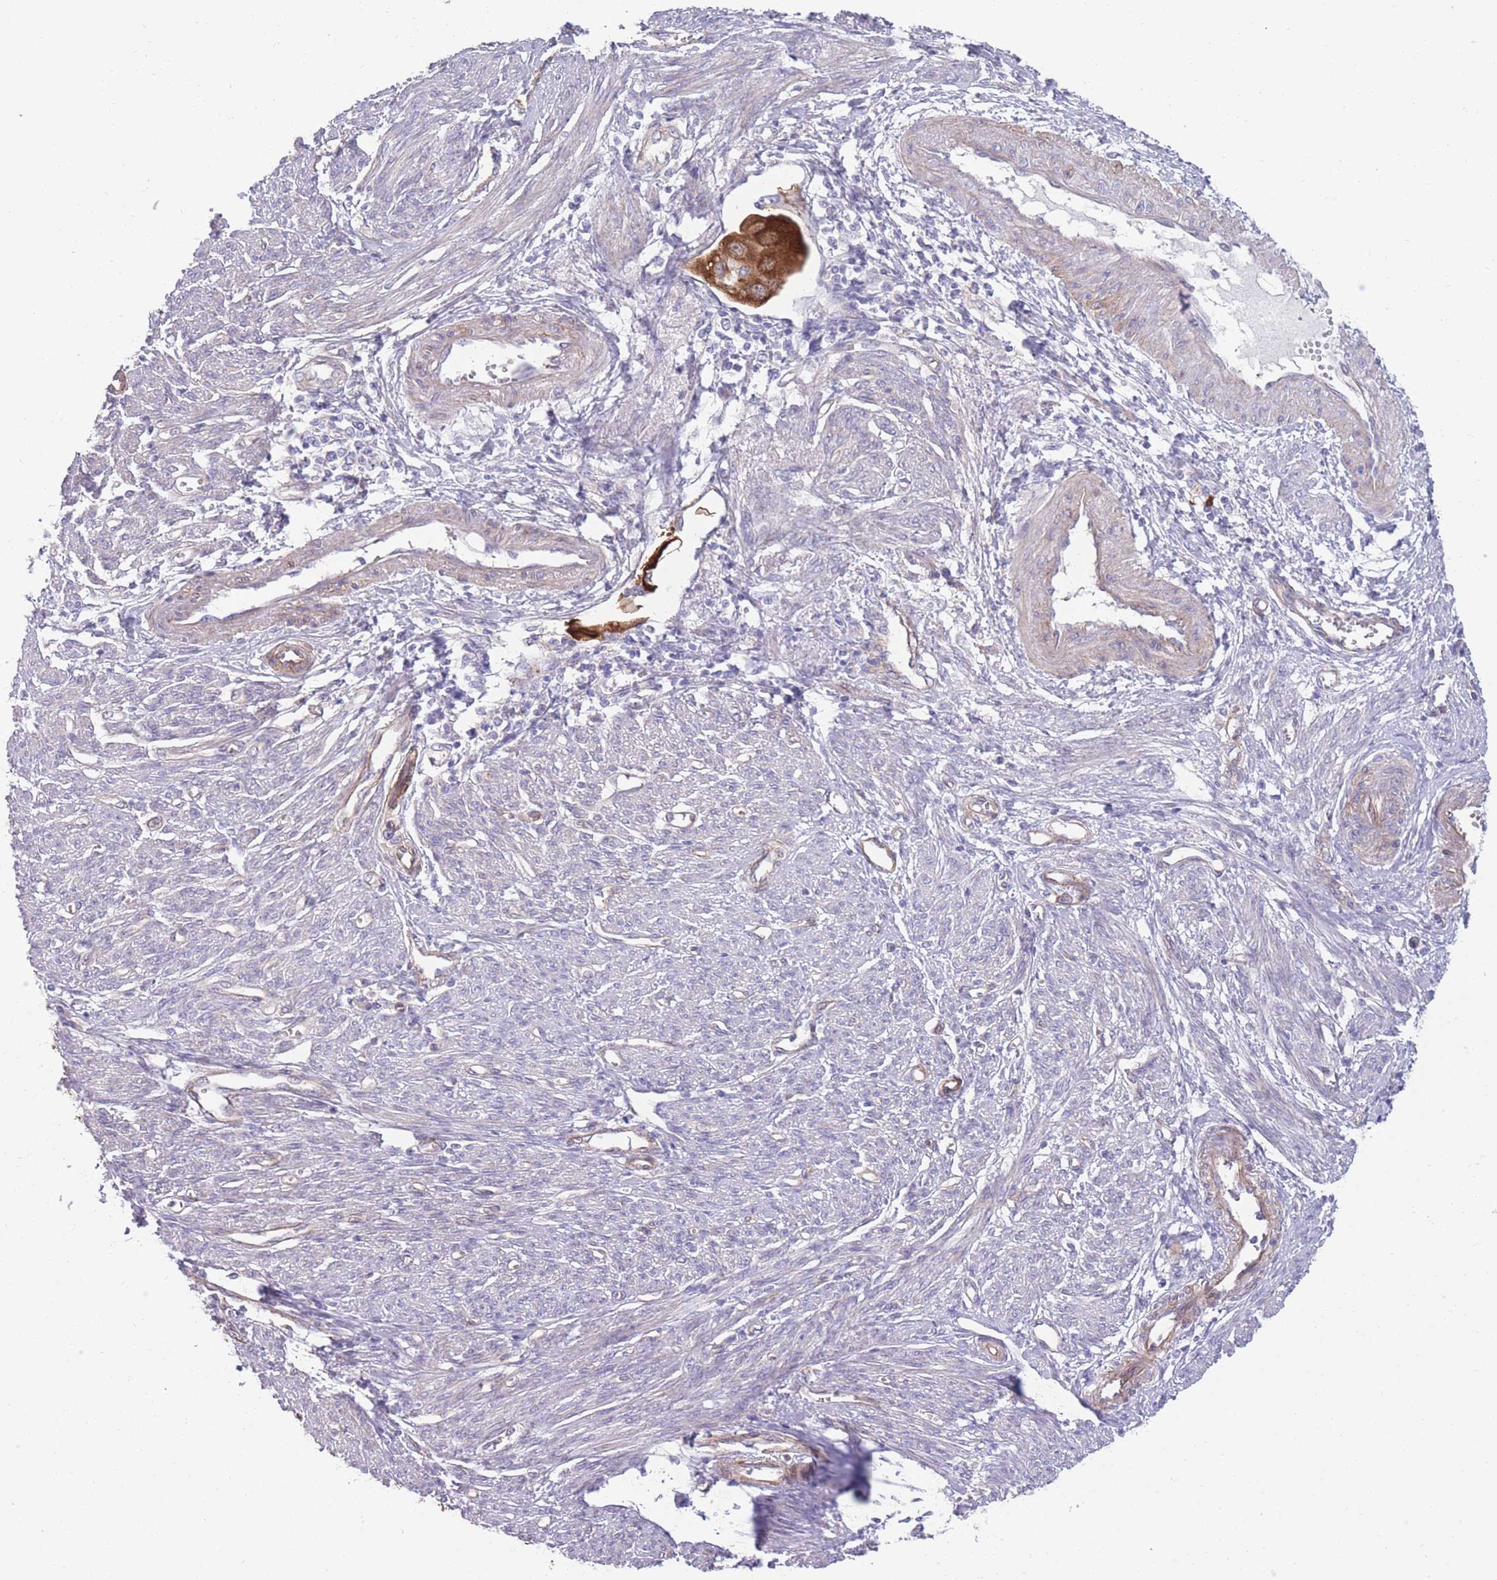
{"staining": {"intensity": "strong", "quantity": ">75%", "location": "cytoplasmic/membranous"}, "tissue": "endometrial cancer", "cell_type": "Tumor cells", "image_type": "cancer", "snomed": [{"axis": "morphology", "description": "Adenocarcinoma, NOS"}, {"axis": "topography", "description": "Endometrium"}], "caption": "Immunohistochemistry micrograph of adenocarcinoma (endometrial) stained for a protein (brown), which reveals high levels of strong cytoplasmic/membranous positivity in approximately >75% of tumor cells.", "gene": "RGS11", "patient": {"sex": "female", "age": 56}}